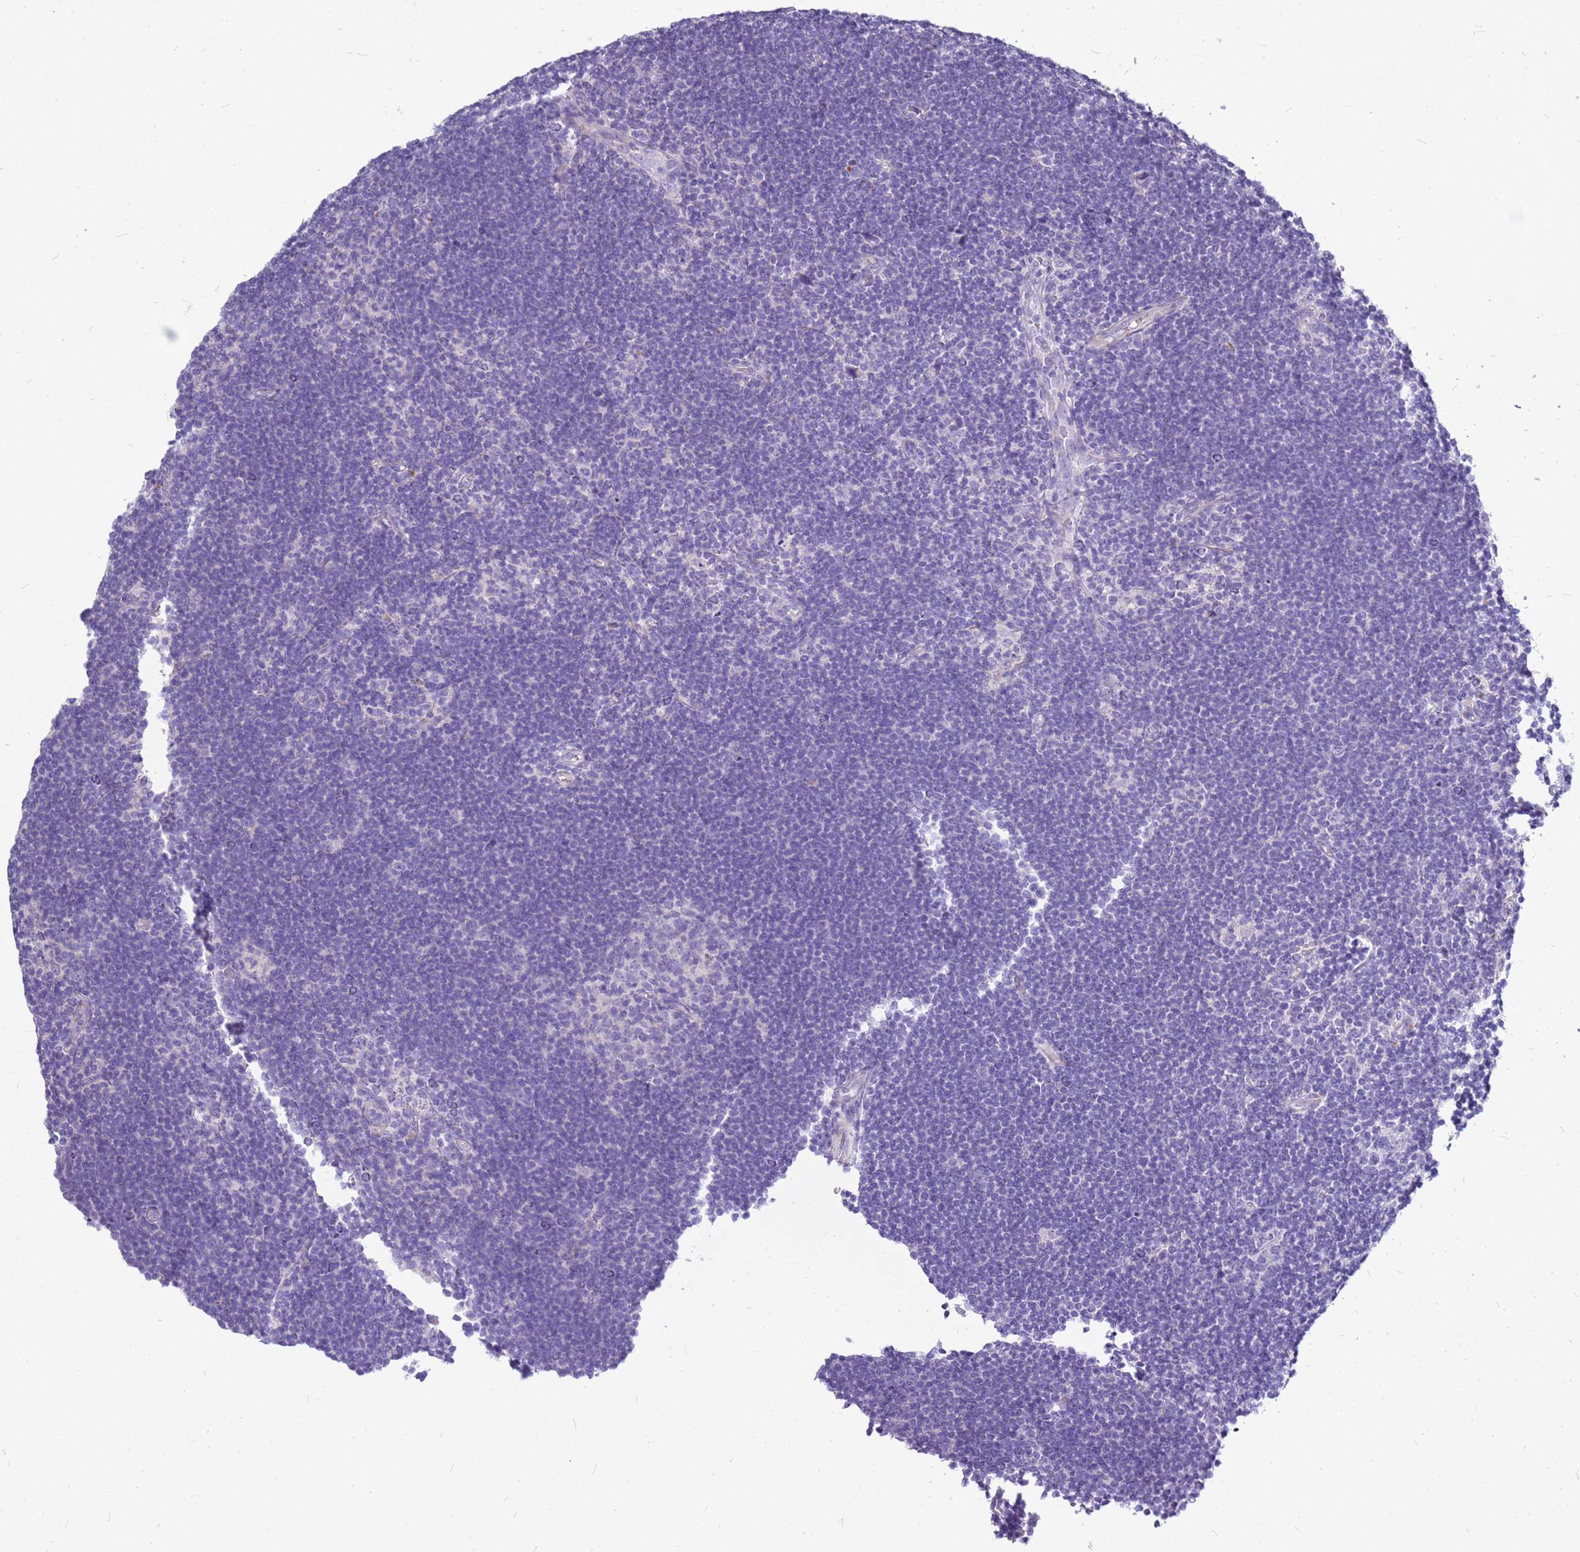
{"staining": {"intensity": "negative", "quantity": "none", "location": "none"}, "tissue": "lymphoma", "cell_type": "Tumor cells", "image_type": "cancer", "snomed": [{"axis": "morphology", "description": "Hodgkin's disease, NOS"}, {"axis": "topography", "description": "Lymph node"}], "caption": "A histopathology image of human Hodgkin's disease is negative for staining in tumor cells.", "gene": "CASD1", "patient": {"sex": "female", "age": 57}}